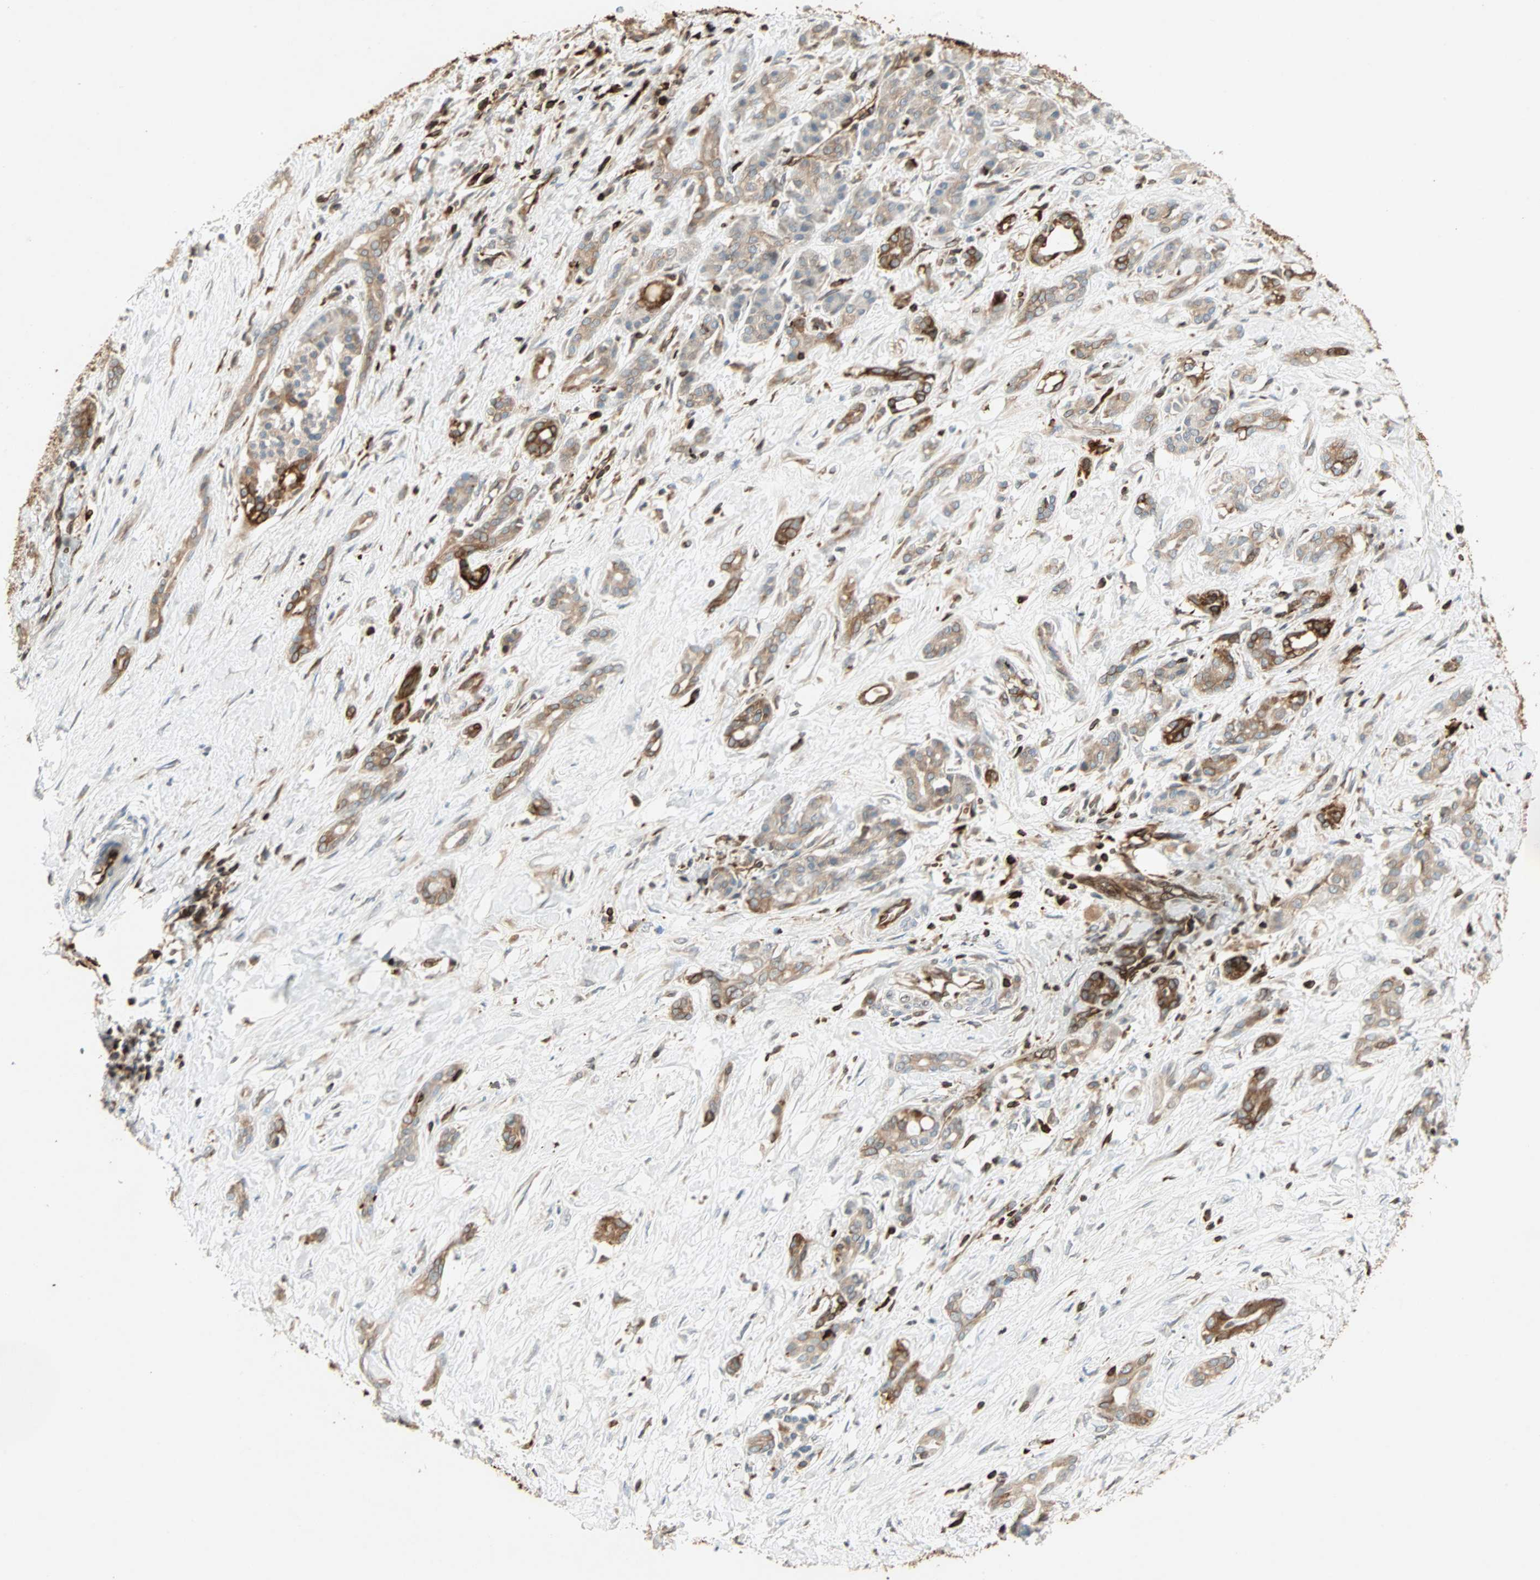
{"staining": {"intensity": "moderate", "quantity": ">75%", "location": "cytoplasmic/membranous"}, "tissue": "pancreatic cancer", "cell_type": "Tumor cells", "image_type": "cancer", "snomed": [{"axis": "morphology", "description": "Adenocarcinoma, NOS"}, {"axis": "topography", "description": "Pancreas"}], "caption": "This is an image of IHC staining of pancreatic adenocarcinoma, which shows moderate positivity in the cytoplasmic/membranous of tumor cells.", "gene": "TAPBP", "patient": {"sex": "male", "age": 41}}